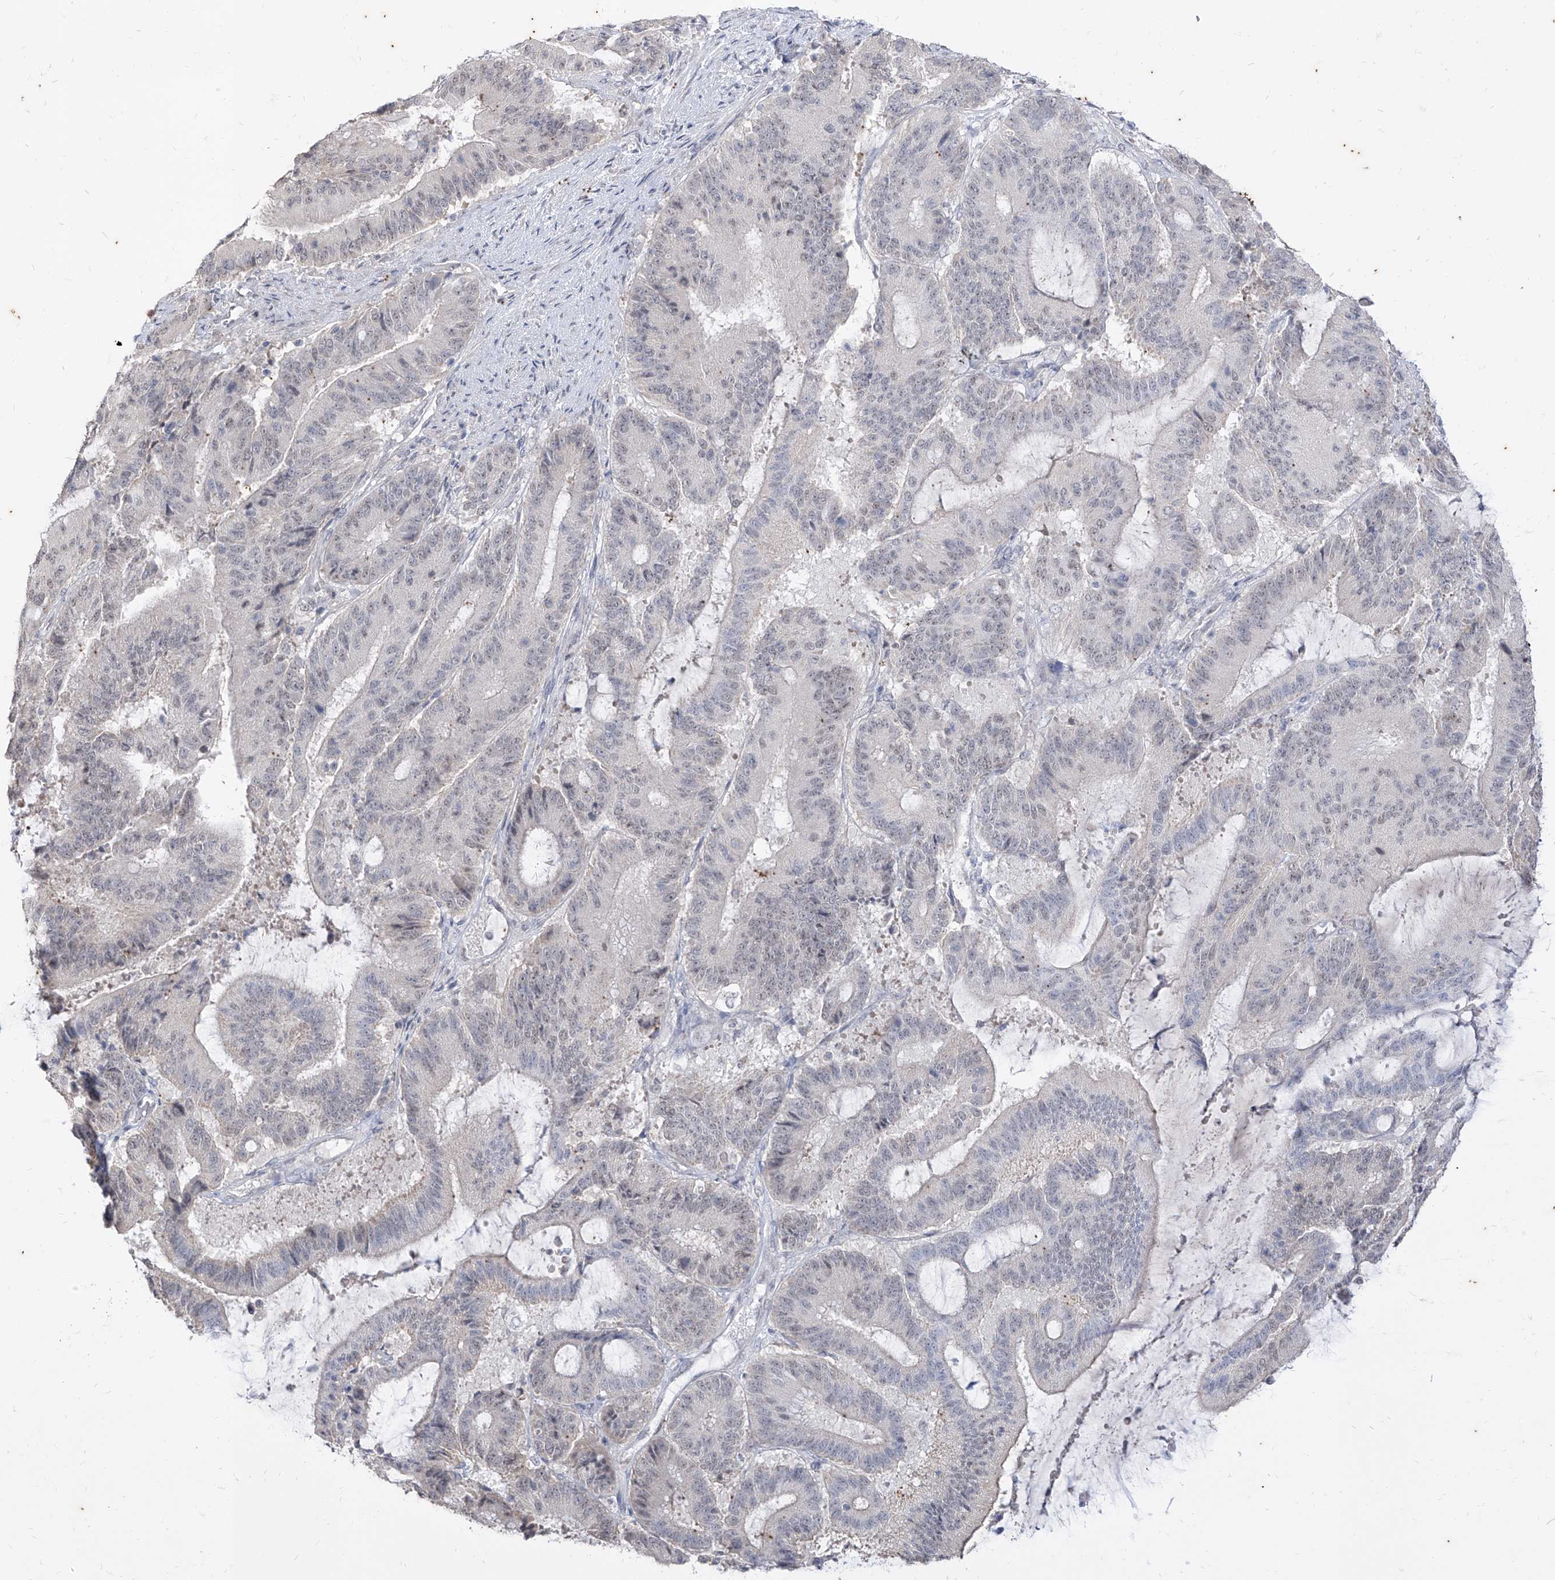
{"staining": {"intensity": "negative", "quantity": "none", "location": "none"}, "tissue": "liver cancer", "cell_type": "Tumor cells", "image_type": "cancer", "snomed": [{"axis": "morphology", "description": "Normal tissue, NOS"}, {"axis": "morphology", "description": "Cholangiocarcinoma"}, {"axis": "topography", "description": "Liver"}, {"axis": "topography", "description": "Peripheral nerve tissue"}], "caption": "An immunohistochemistry (IHC) micrograph of liver cancer (cholangiocarcinoma) is shown. There is no staining in tumor cells of liver cancer (cholangiocarcinoma).", "gene": "PHF20L1", "patient": {"sex": "female", "age": 73}}